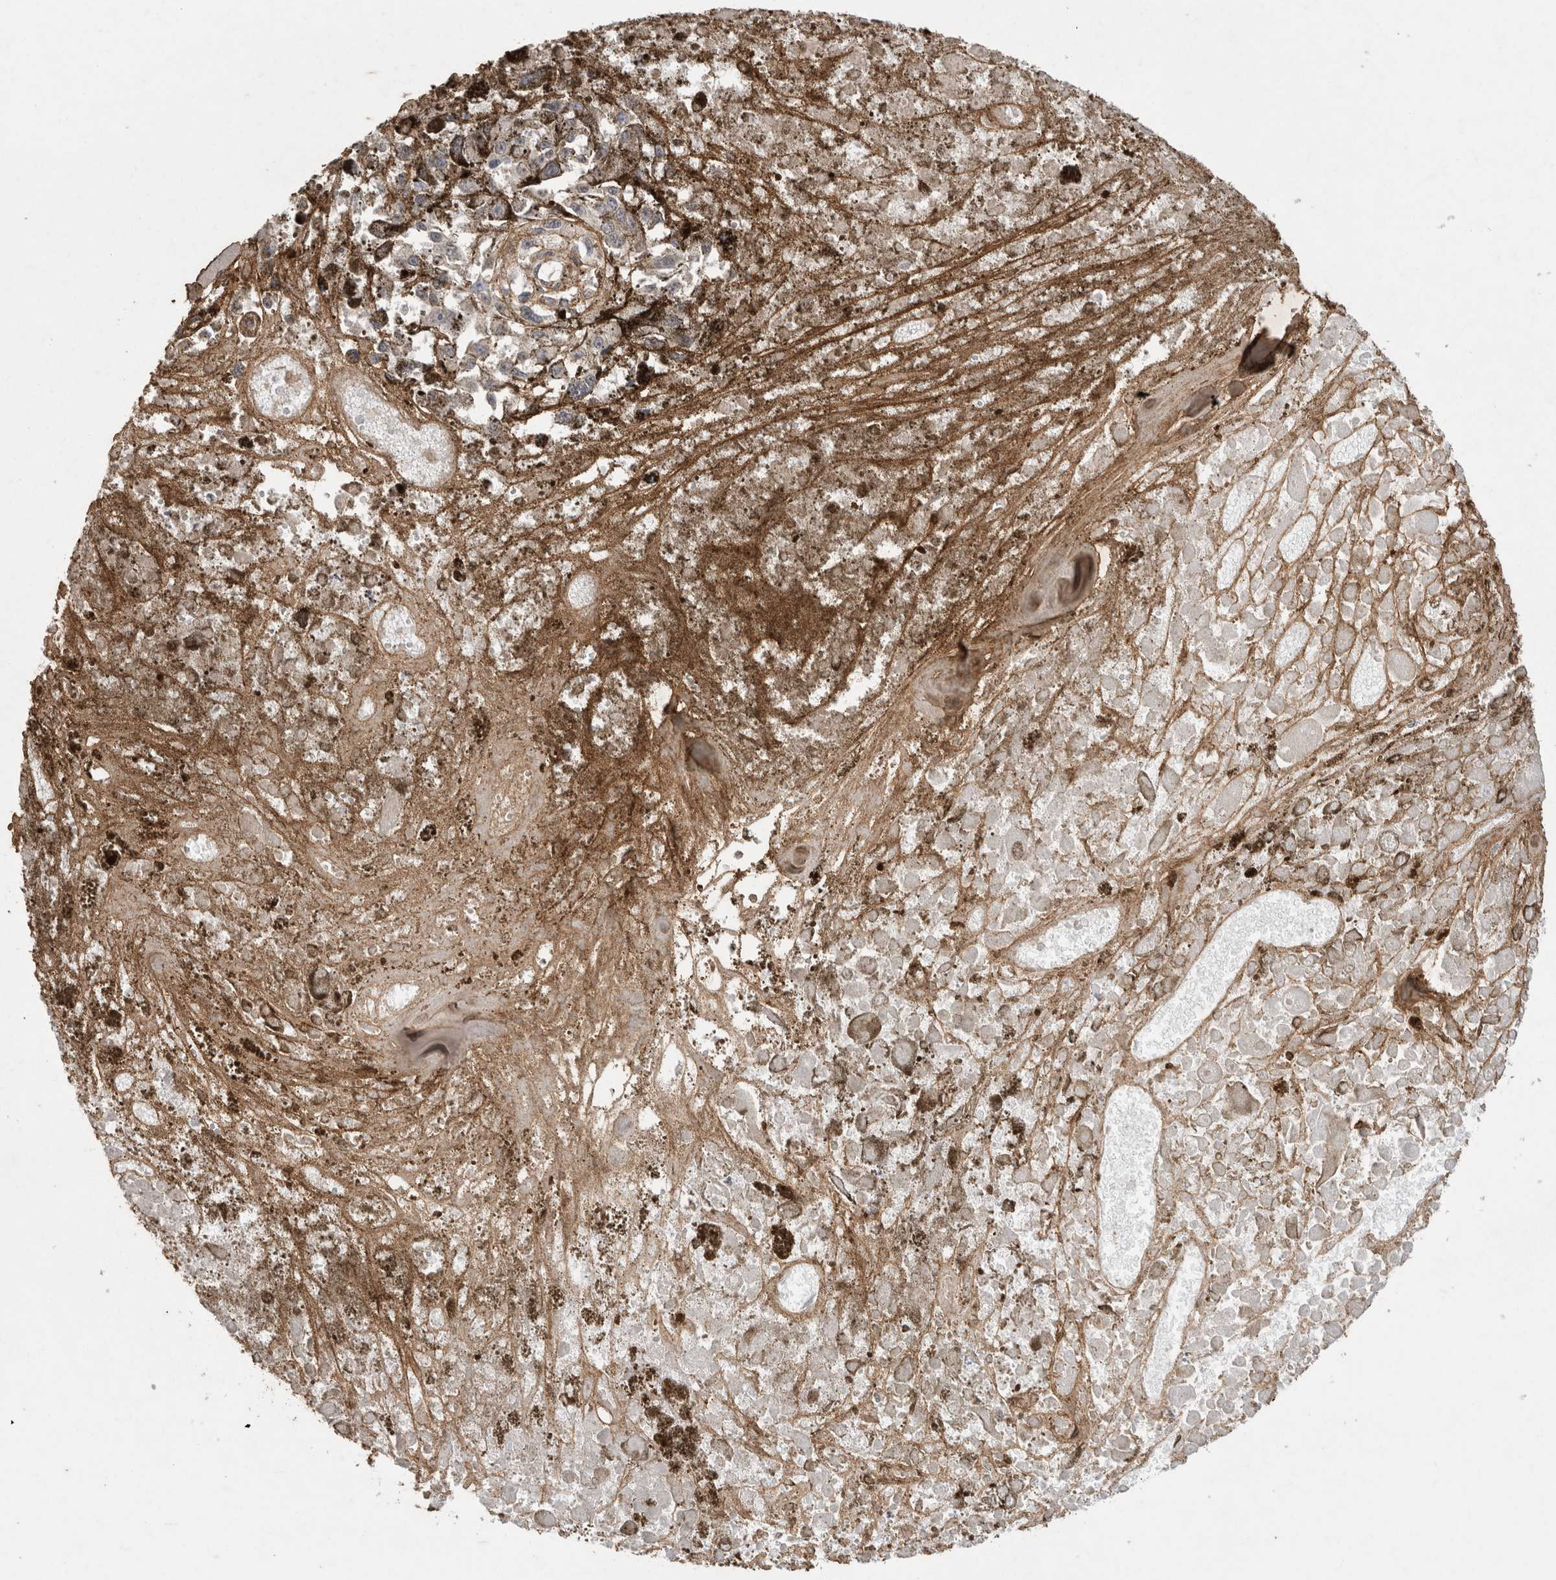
{"staining": {"intensity": "negative", "quantity": "none", "location": "none"}, "tissue": "melanoma", "cell_type": "Tumor cells", "image_type": "cancer", "snomed": [{"axis": "morphology", "description": "Malignant melanoma, Metastatic site"}, {"axis": "topography", "description": "Lymph node"}], "caption": "Malignant melanoma (metastatic site) was stained to show a protein in brown. There is no significant positivity in tumor cells.", "gene": "C1QTNF5", "patient": {"sex": "male", "age": 59}}